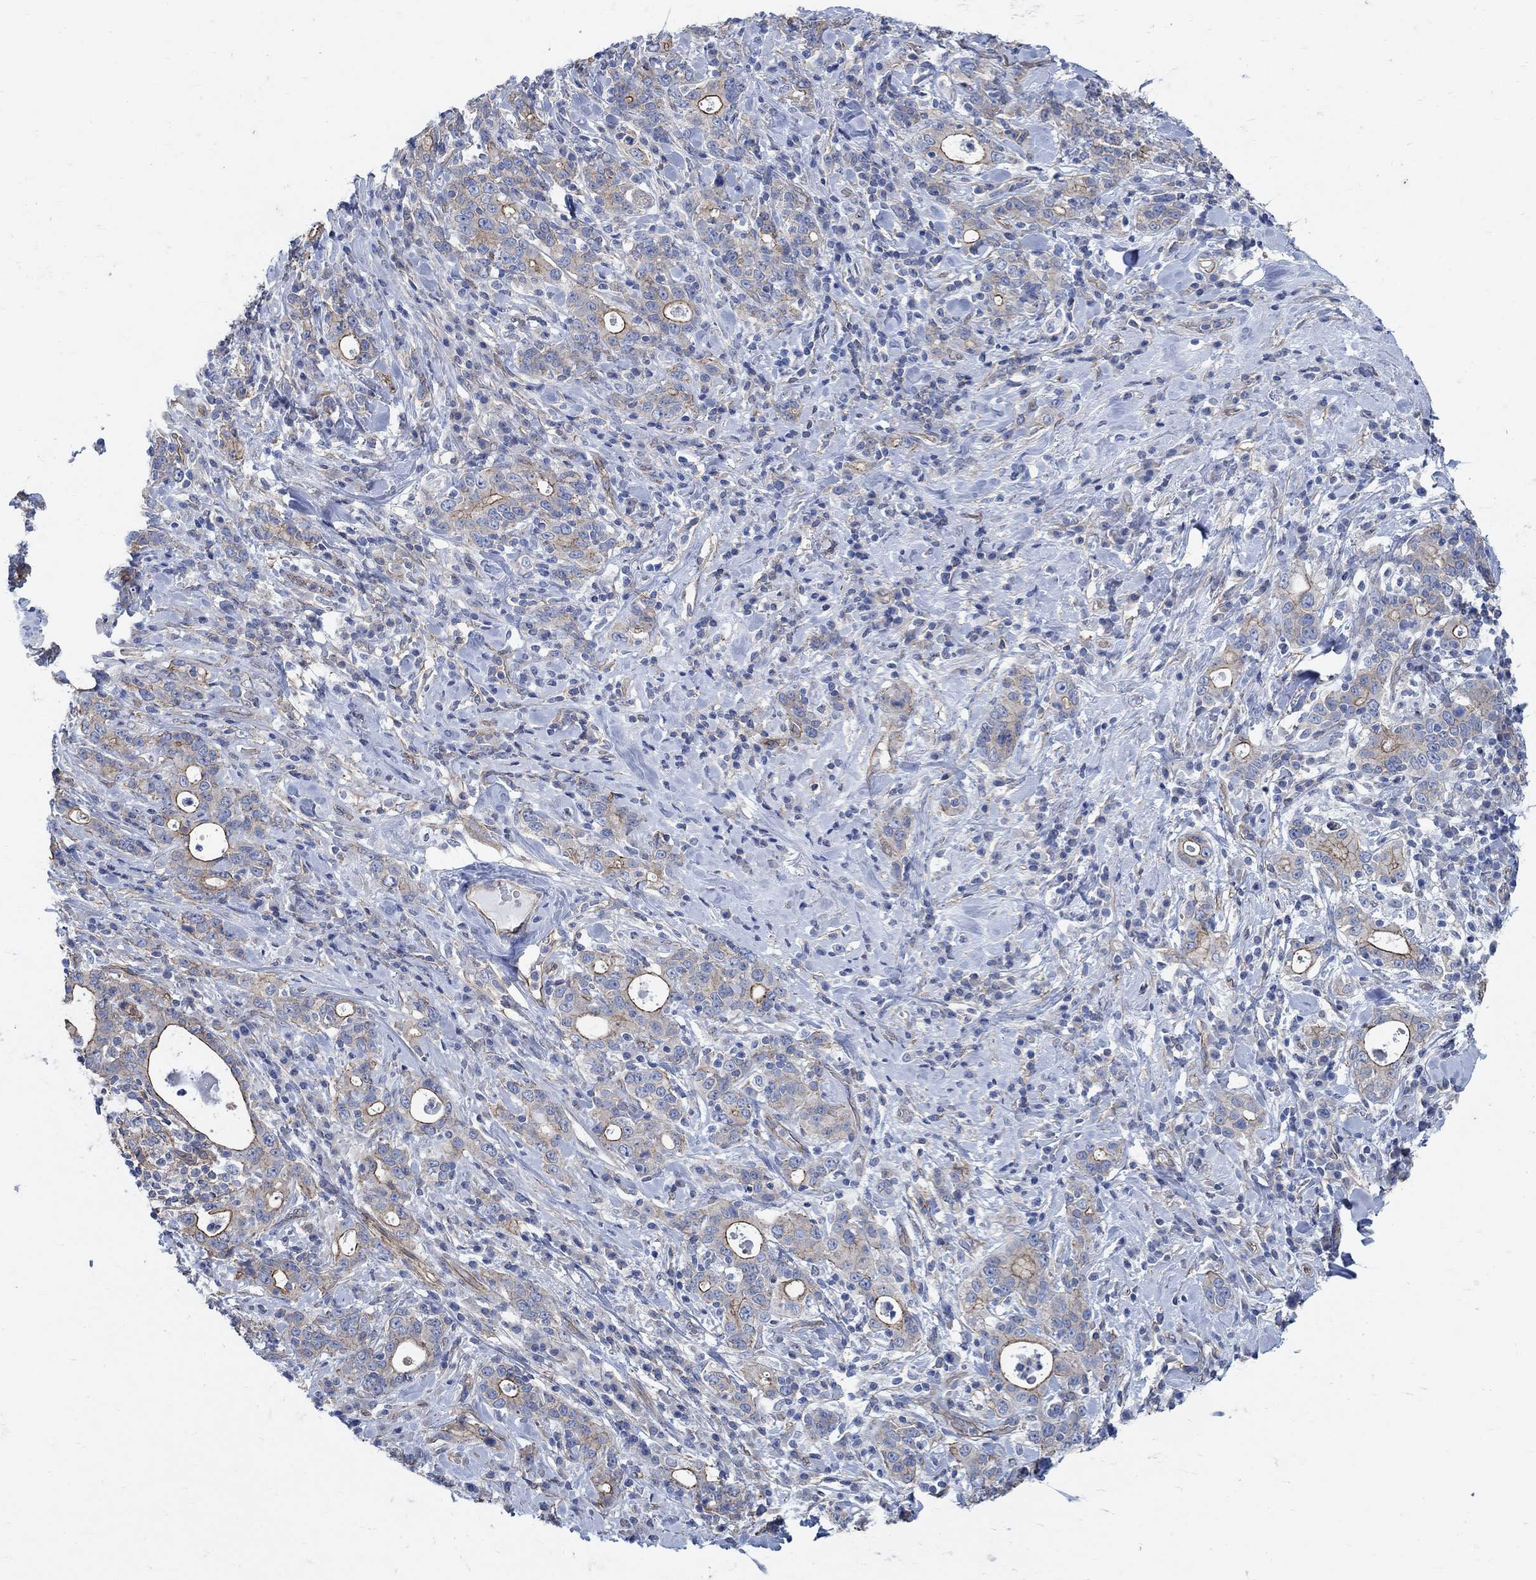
{"staining": {"intensity": "strong", "quantity": "<25%", "location": "cytoplasmic/membranous"}, "tissue": "stomach cancer", "cell_type": "Tumor cells", "image_type": "cancer", "snomed": [{"axis": "morphology", "description": "Adenocarcinoma, NOS"}, {"axis": "topography", "description": "Stomach"}], "caption": "Strong cytoplasmic/membranous protein staining is appreciated in about <25% of tumor cells in adenocarcinoma (stomach).", "gene": "TMEM198", "patient": {"sex": "male", "age": 79}}